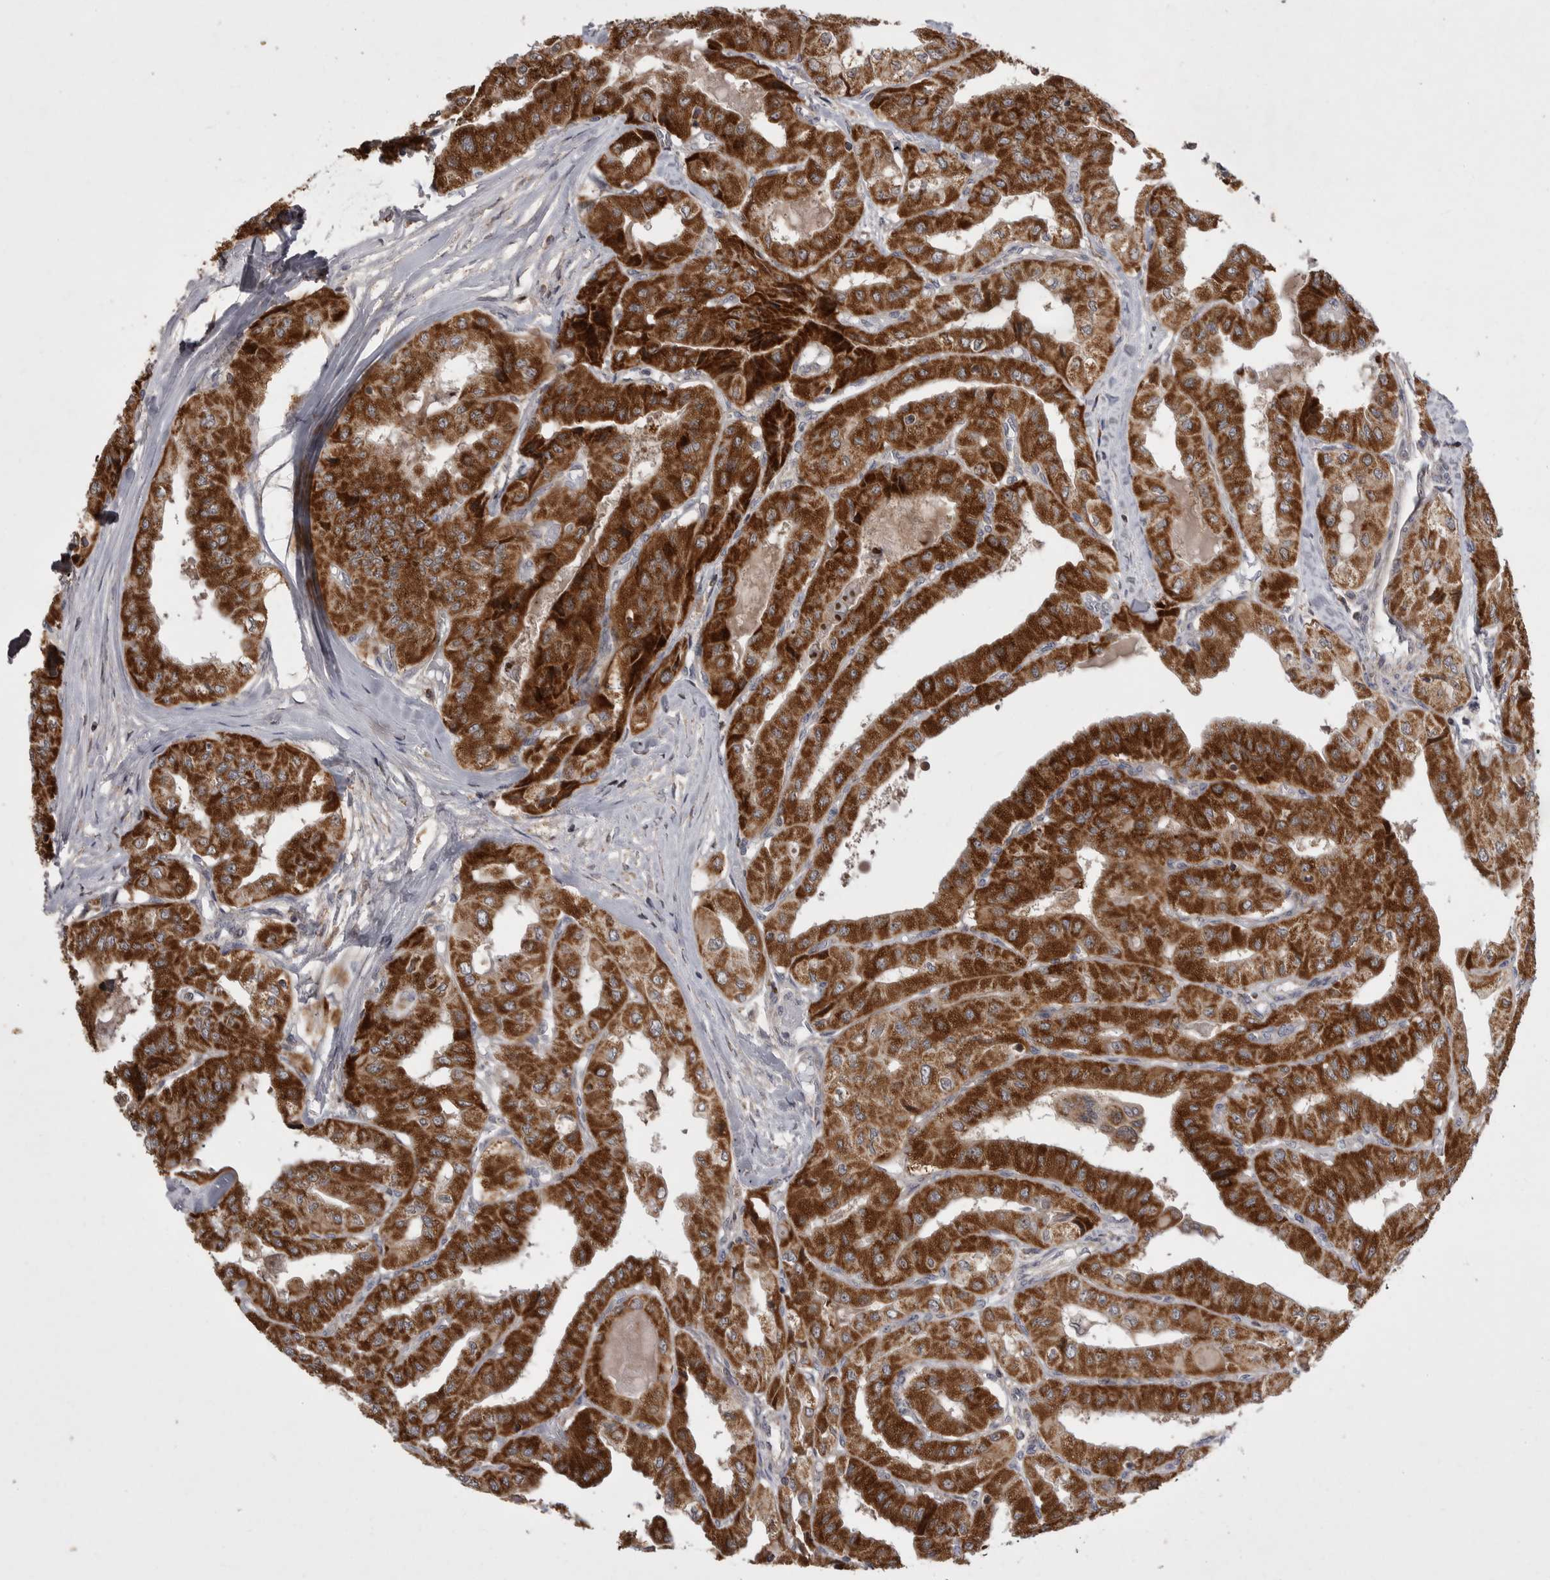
{"staining": {"intensity": "strong", "quantity": ">75%", "location": "cytoplasmic/membranous"}, "tissue": "thyroid cancer", "cell_type": "Tumor cells", "image_type": "cancer", "snomed": [{"axis": "morphology", "description": "Papillary adenocarcinoma, NOS"}, {"axis": "topography", "description": "Thyroid gland"}], "caption": "Papillary adenocarcinoma (thyroid) was stained to show a protein in brown. There is high levels of strong cytoplasmic/membranous positivity in approximately >75% of tumor cells.", "gene": "KYAT3", "patient": {"sex": "female", "age": 59}}